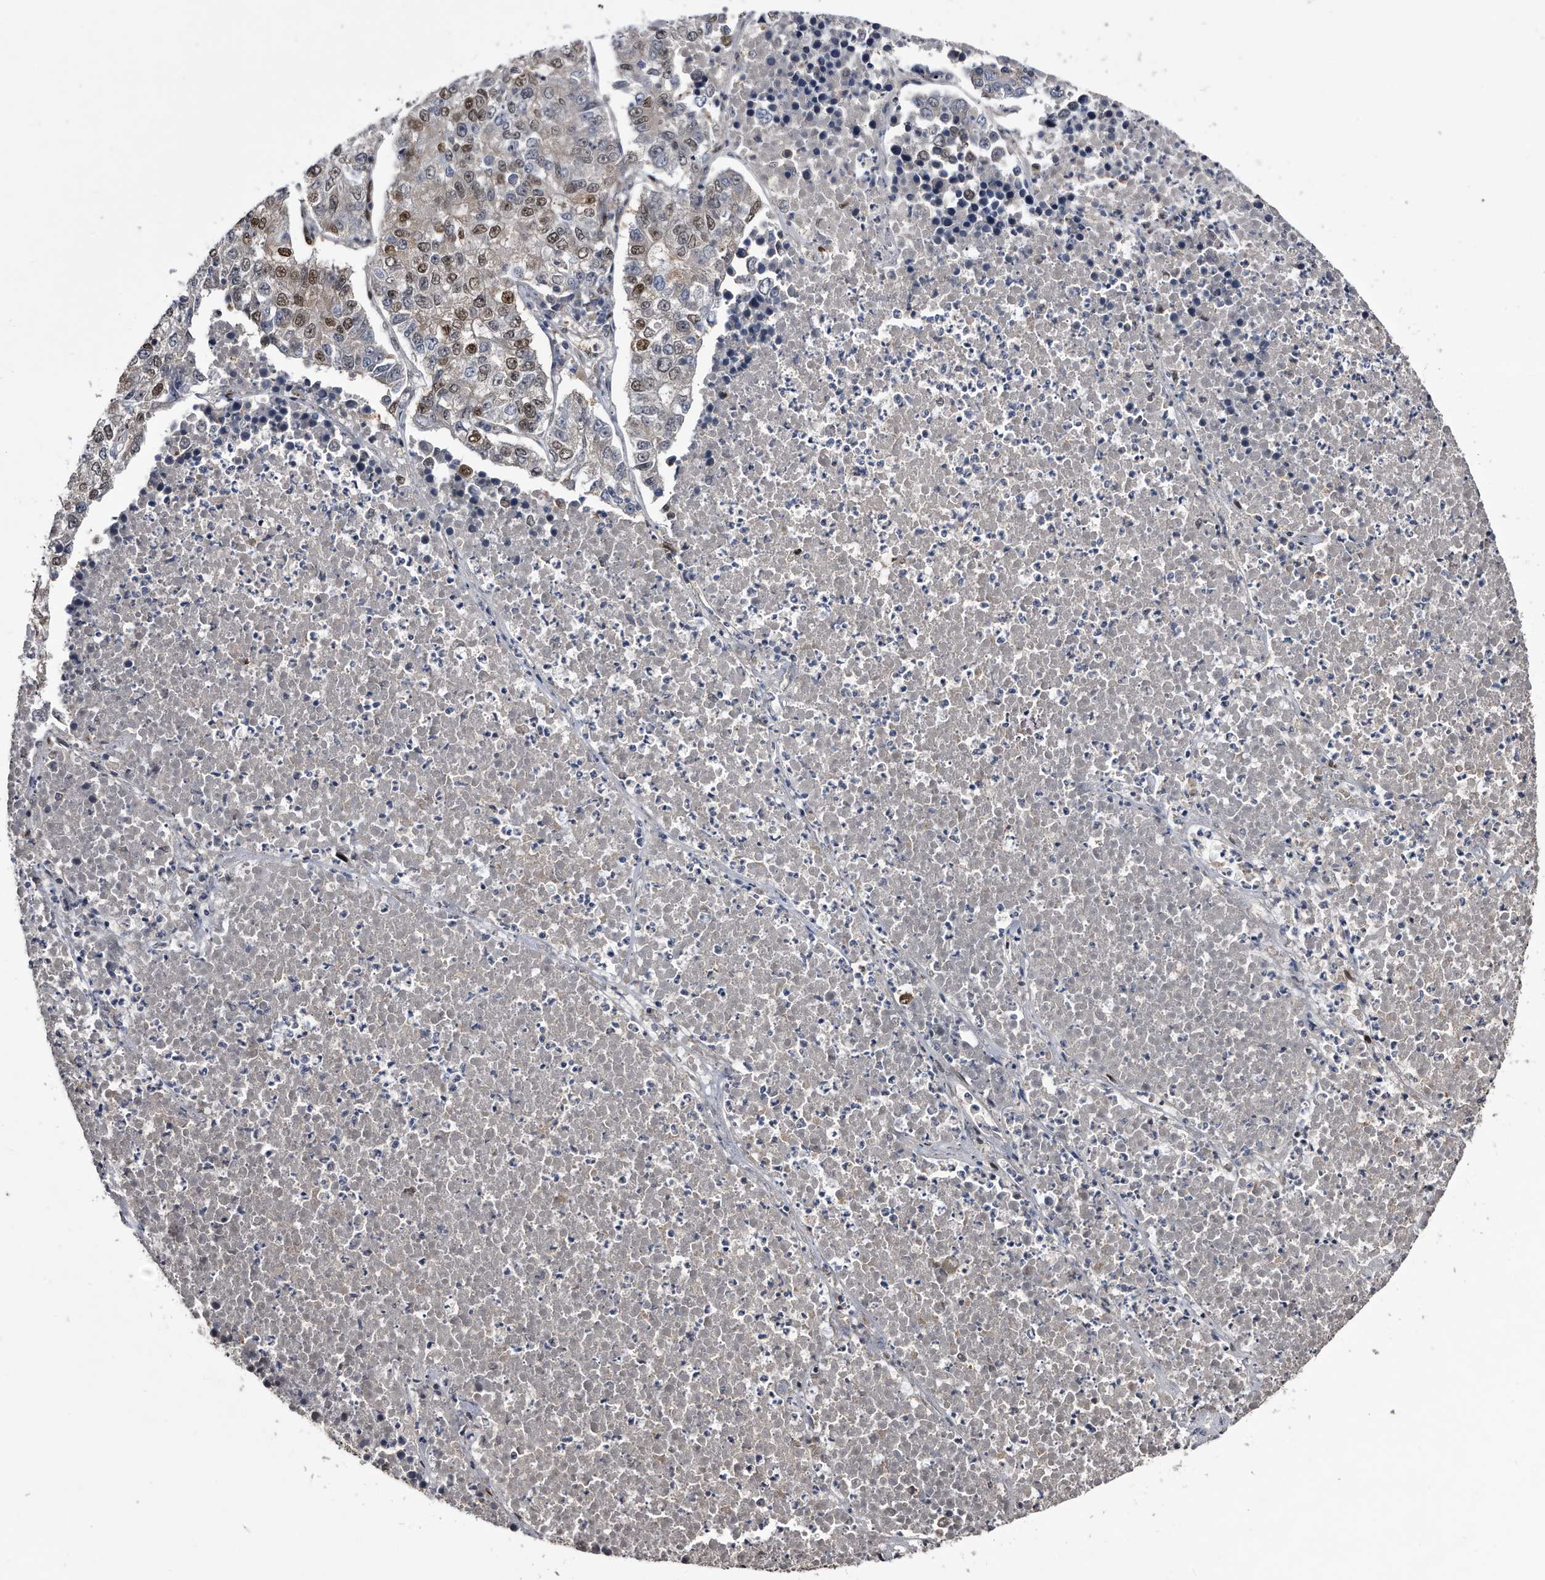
{"staining": {"intensity": "moderate", "quantity": "<25%", "location": "nuclear"}, "tissue": "lung cancer", "cell_type": "Tumor cells", "image_type": "cancer", "snomed": [{"axis": "morphology", "description": "Adenocarcinoma, NOS"}, {"axis": "topography", "description": "Lung"}], "caption": "A brown stain labels moderate nuclear expression of a protein in human lung cancer (adenocarcinoma) tumor cells. Using DAB (brown) and hematoxylin (blue) stains, captured at high magnification using brightfield microscopy.", "gene": "RAD23B", "patient": {"sex": "male", "age": 49}}